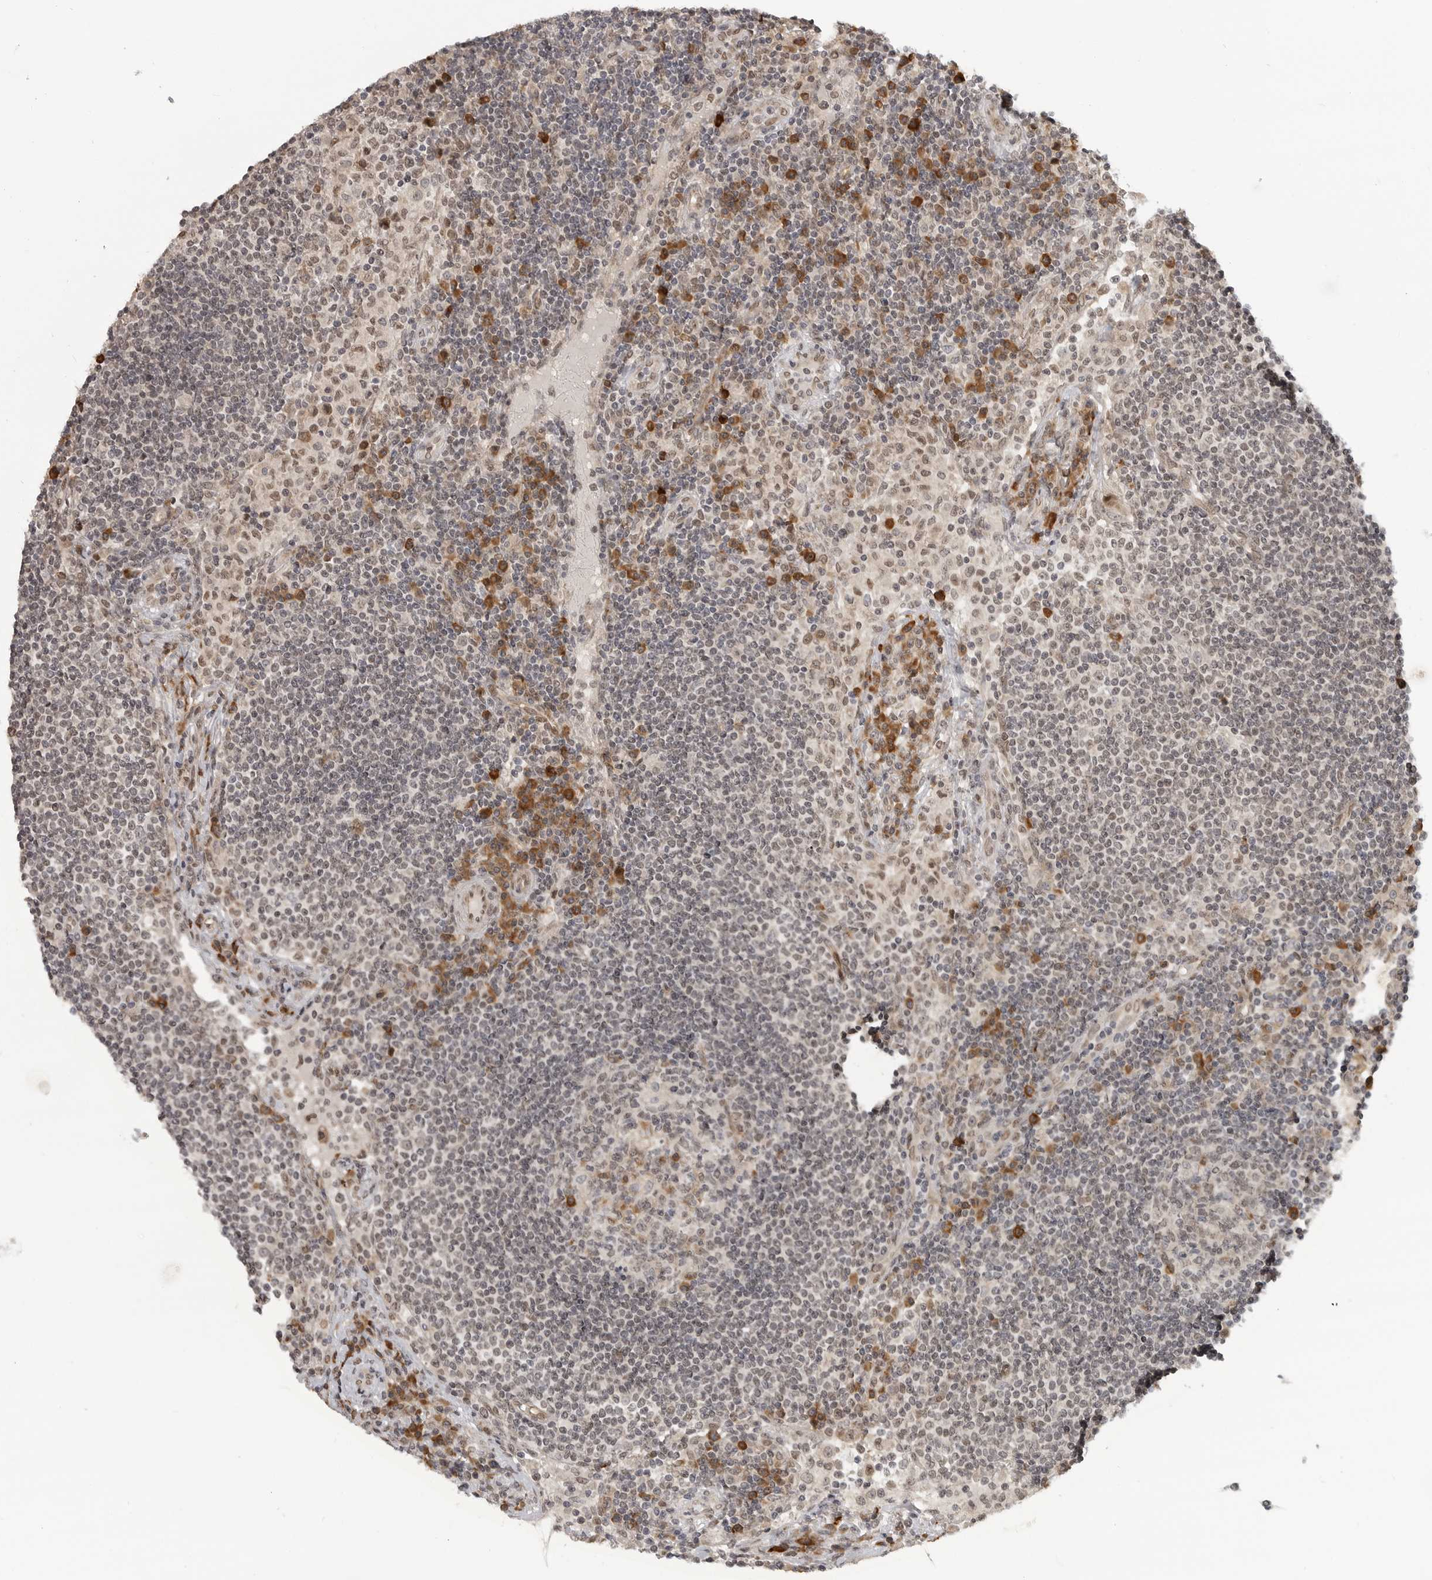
{"staining": {"intensity": "weak", "quantity": ">75%", "location": "nuclear"}, "tissue": "lymph node", "cell_type": "Germinal center cells", "image_type": "normal", "snomed": [{"axis": "morphology", "description": "Normal tissue, NOS"}, {"axis": "topography", "description": "Lymph node"}], "caption": "Weak nuclear expression is identified in approximately >75% of germinal center cells in unremarkable lymph node.", "gene": "CEP295NL", "patient": {"sex": "female", "age": 53}}